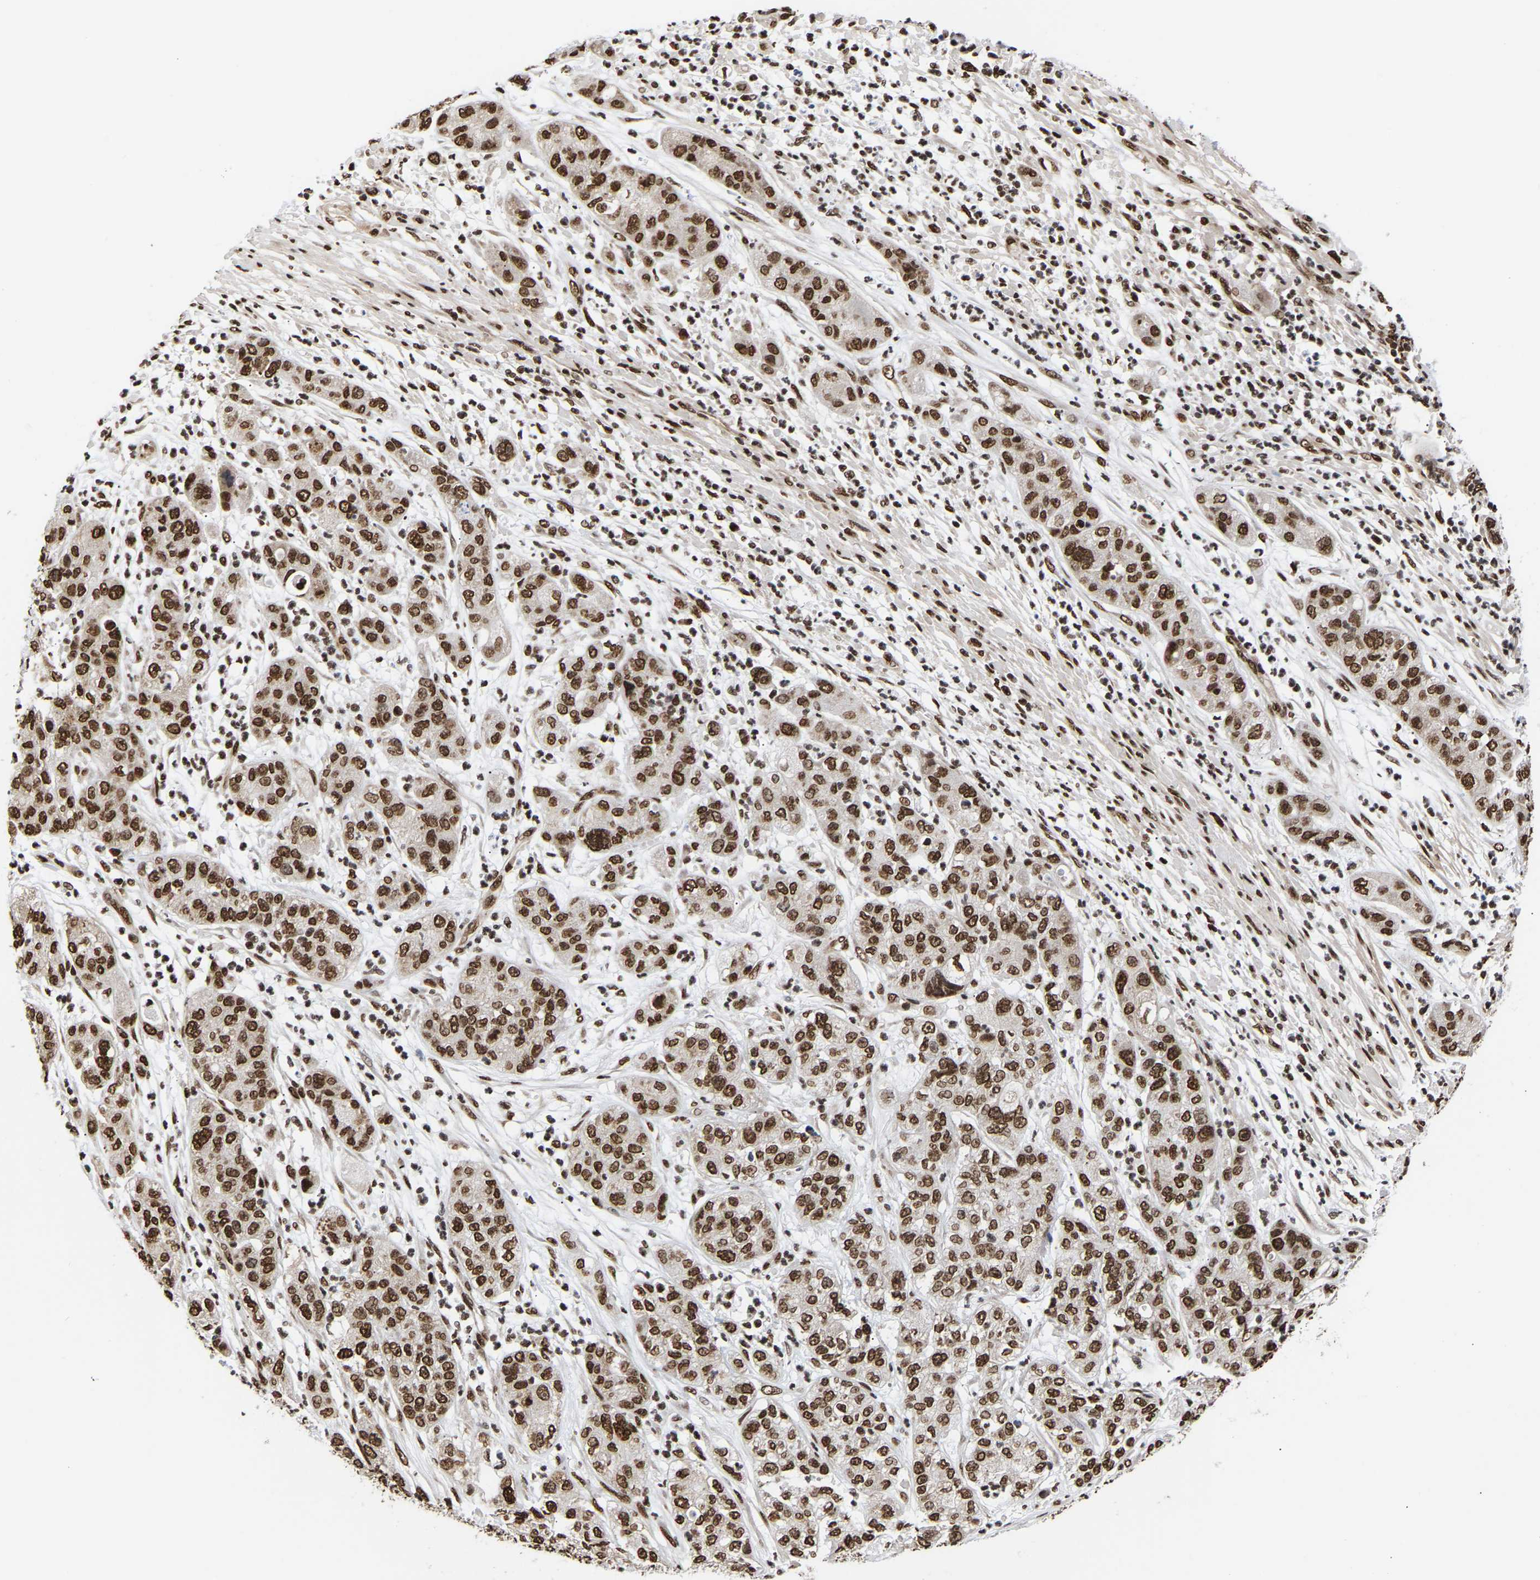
{"staining": {"intensity": "strong", "quantity": ">75%", "location": "nuclear"}, "tissue": "pancreatic cancer", "cell_type": "Tumor cells", "image_type": "cancer", "snomed": [{"axis": "morphology", "description": "Adenocarcinoma, NOS"}, {"axis": "topography", "description": "Pancreas"}], "caption": "Strong nuclear protein staining is identified in about >75% of tumor cells in pancreatic cancer. The staining was performed using DAB (3,3'-diaminobenzidine) to visualize the protein expression in brown, while the nuclei were stained in blue with hematoxylin (Magnification: 20x).", "gene": "PSIP1", "patient": {"sex": "female", "age": 78}}